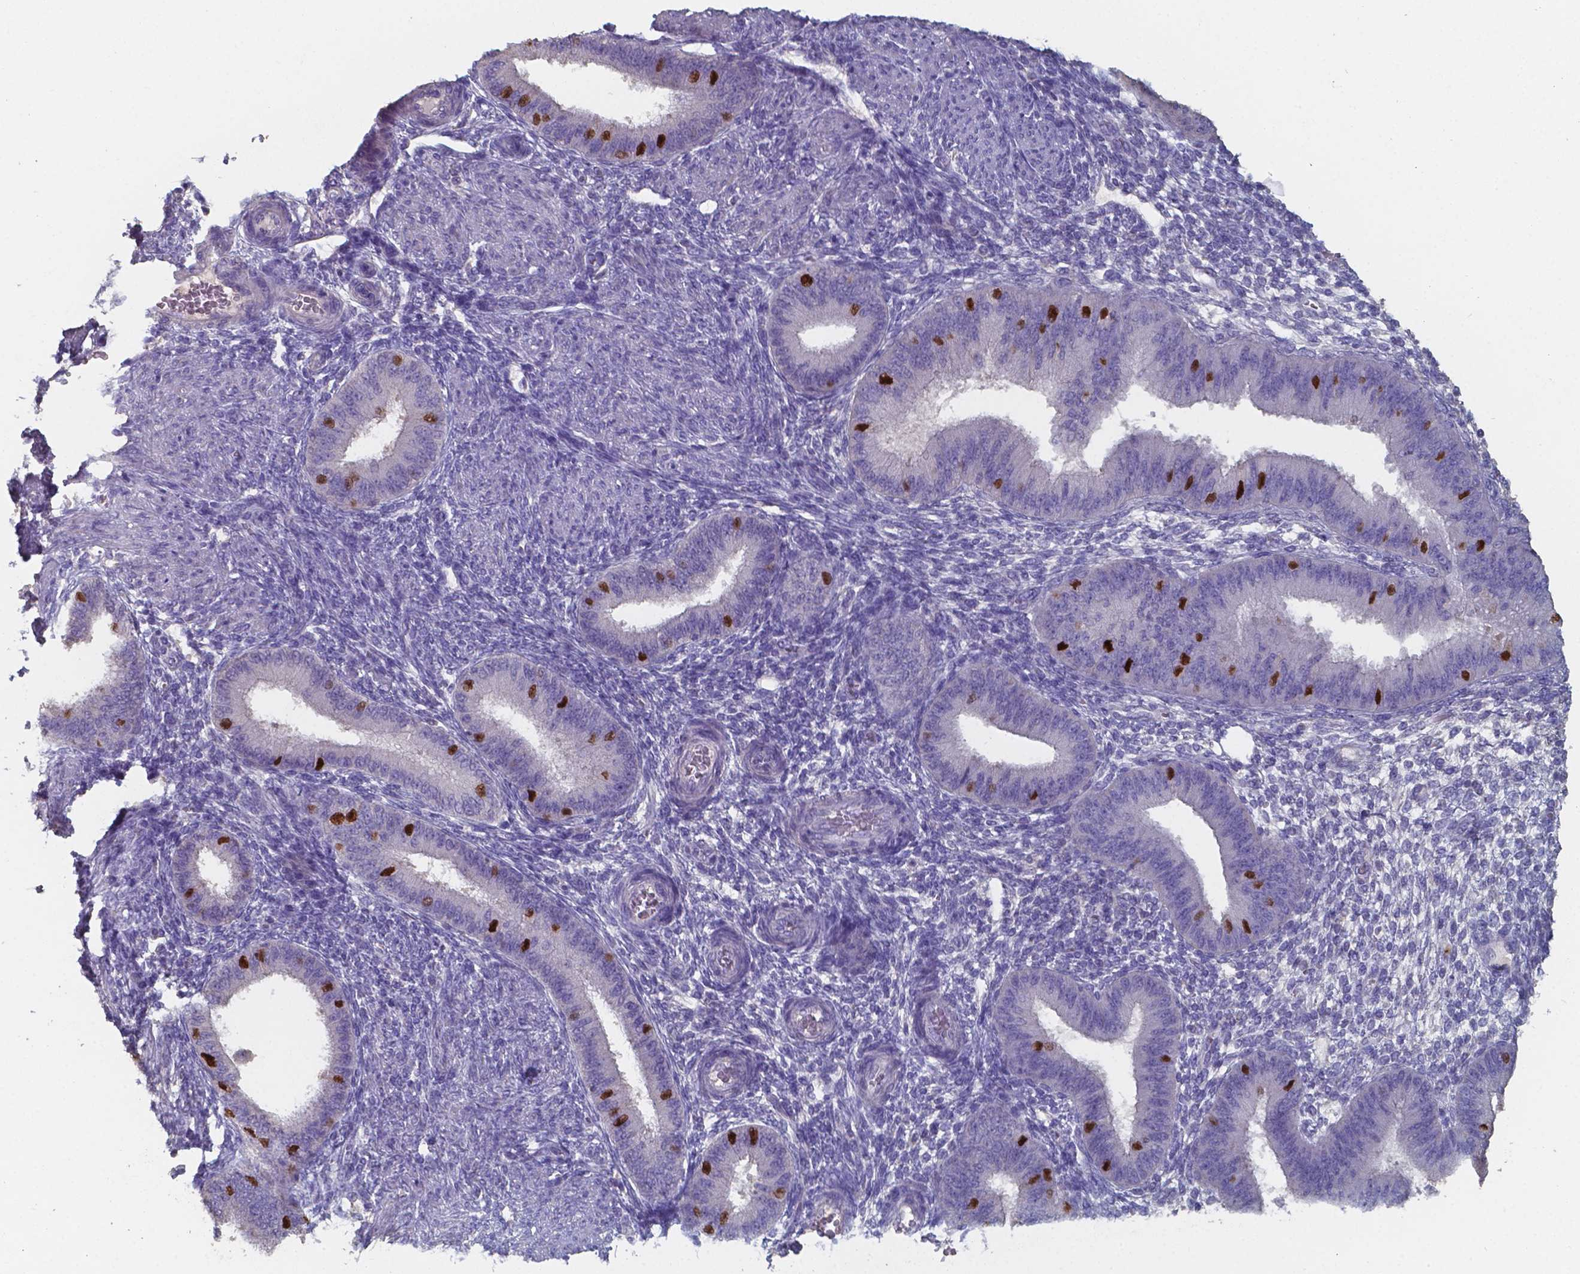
{"staining": {"intensity": "negative", "quantity": "none", "location": "none"}, "tissue": "endometrium", "cell_type": "Cells in endometrial stroma", "image_type": "normal", "snomed": [{"axis": "morphology", "description": "Normal tissue, NOS"}, {"axis": "topography", "description": "Endometrium"}], "caption": "Photomicrograph shows no protein staining in cells in endometrial stroma of unremarkable endometrium. Nuclei are stained in blue.", "gene": "FOXJ1", "patient": {"sex": "female", "age": 39}}